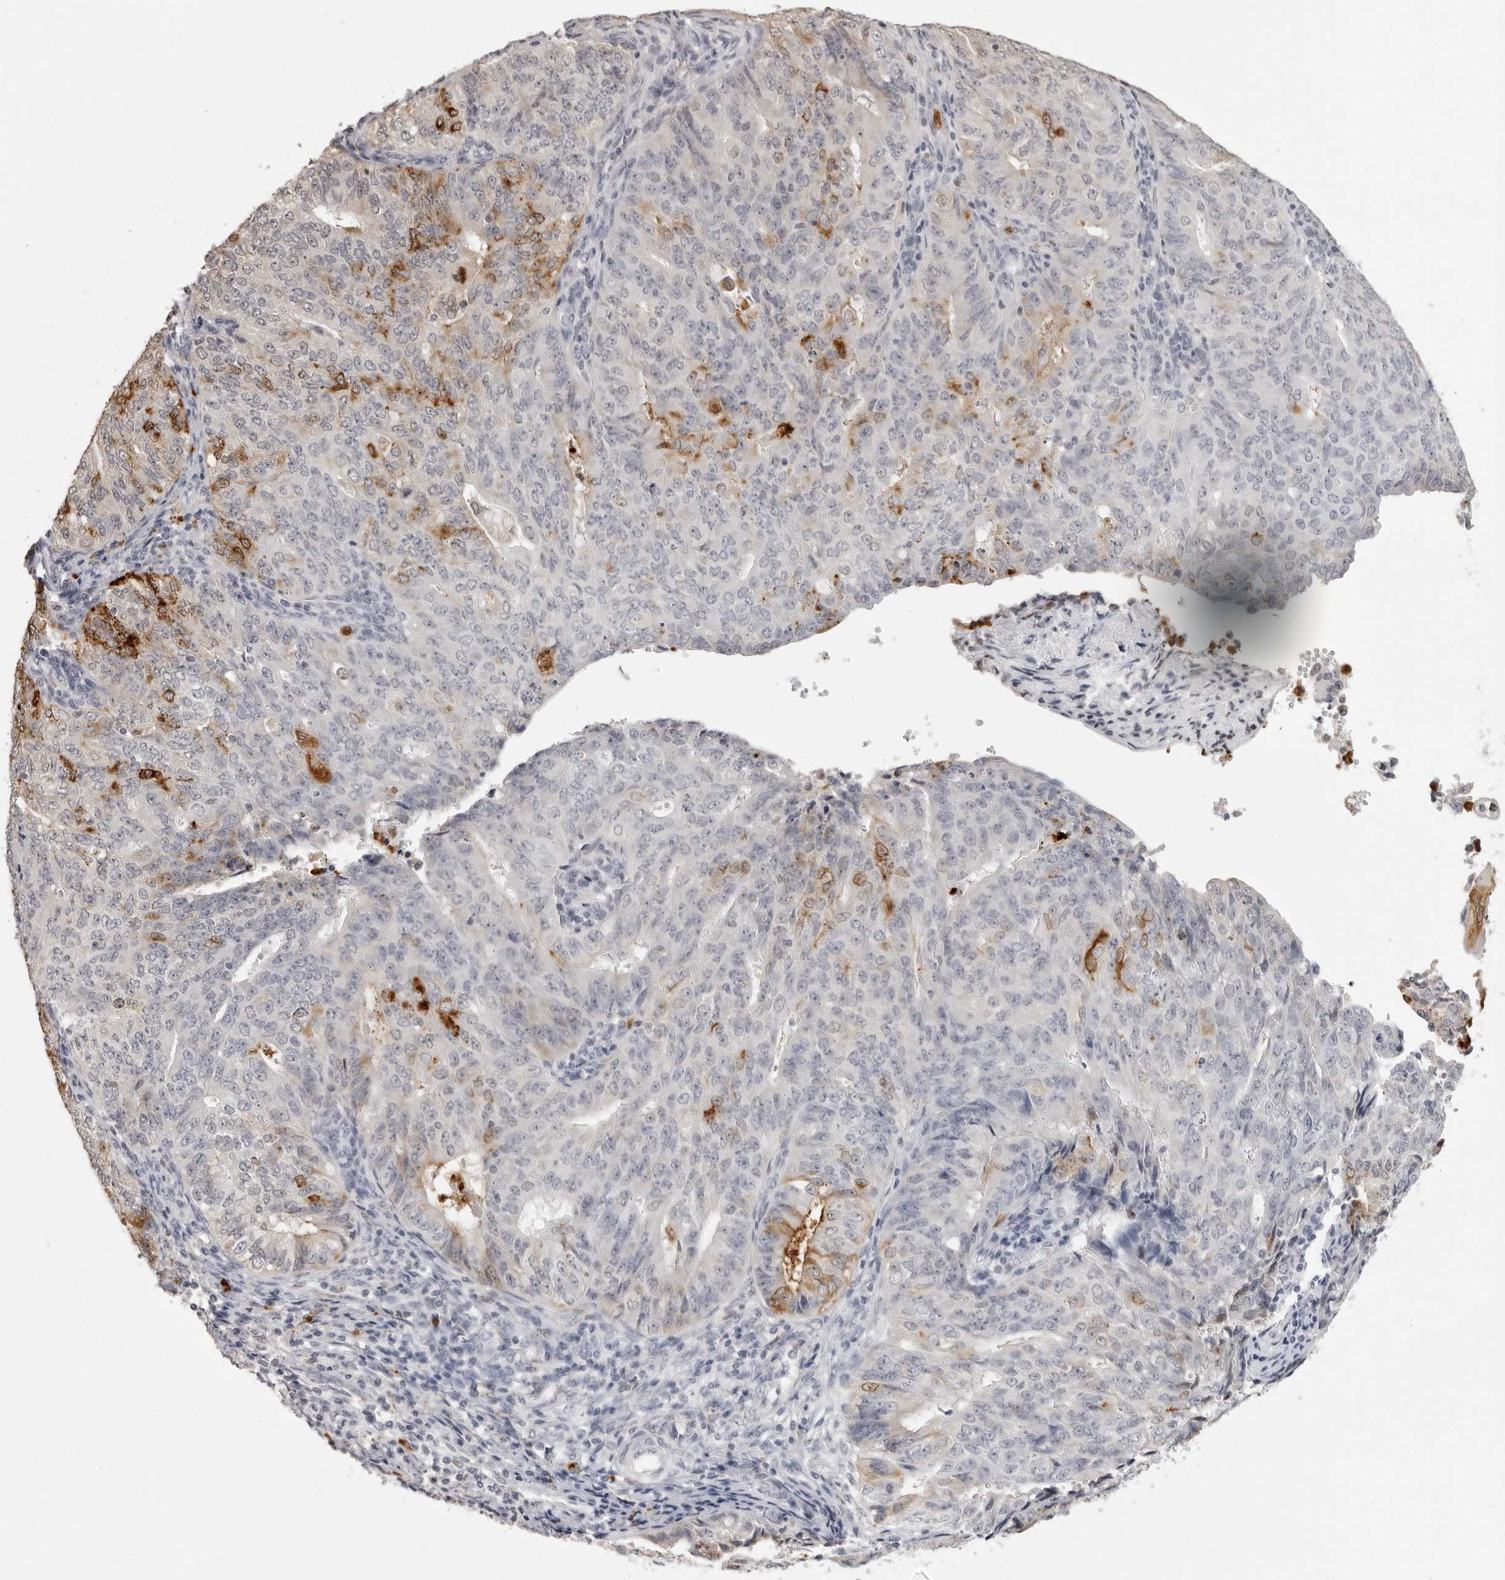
{"staining": {"intensity": "moderate", "quantity": "<25%", "location": "cytoplasmic/membranous"}, "tissue": "endometrial cancer", "cell_type": "Tumor cells", "image_type": "cancer", "snomed": [{"axis": "morphology", "description": "Adenocarcinoma, NOS"}, {"axis": "topography", "description": "Endometrium"}], "caption": "Endometrial cancer (adenocarcinoma) was stained to show a protein in brown. There is low levels of moderate cytoplasmic/membranous staining in about <25% of tumor cells.", "gene": "IL31", "patient": {"sex": "female", "age": 32}}